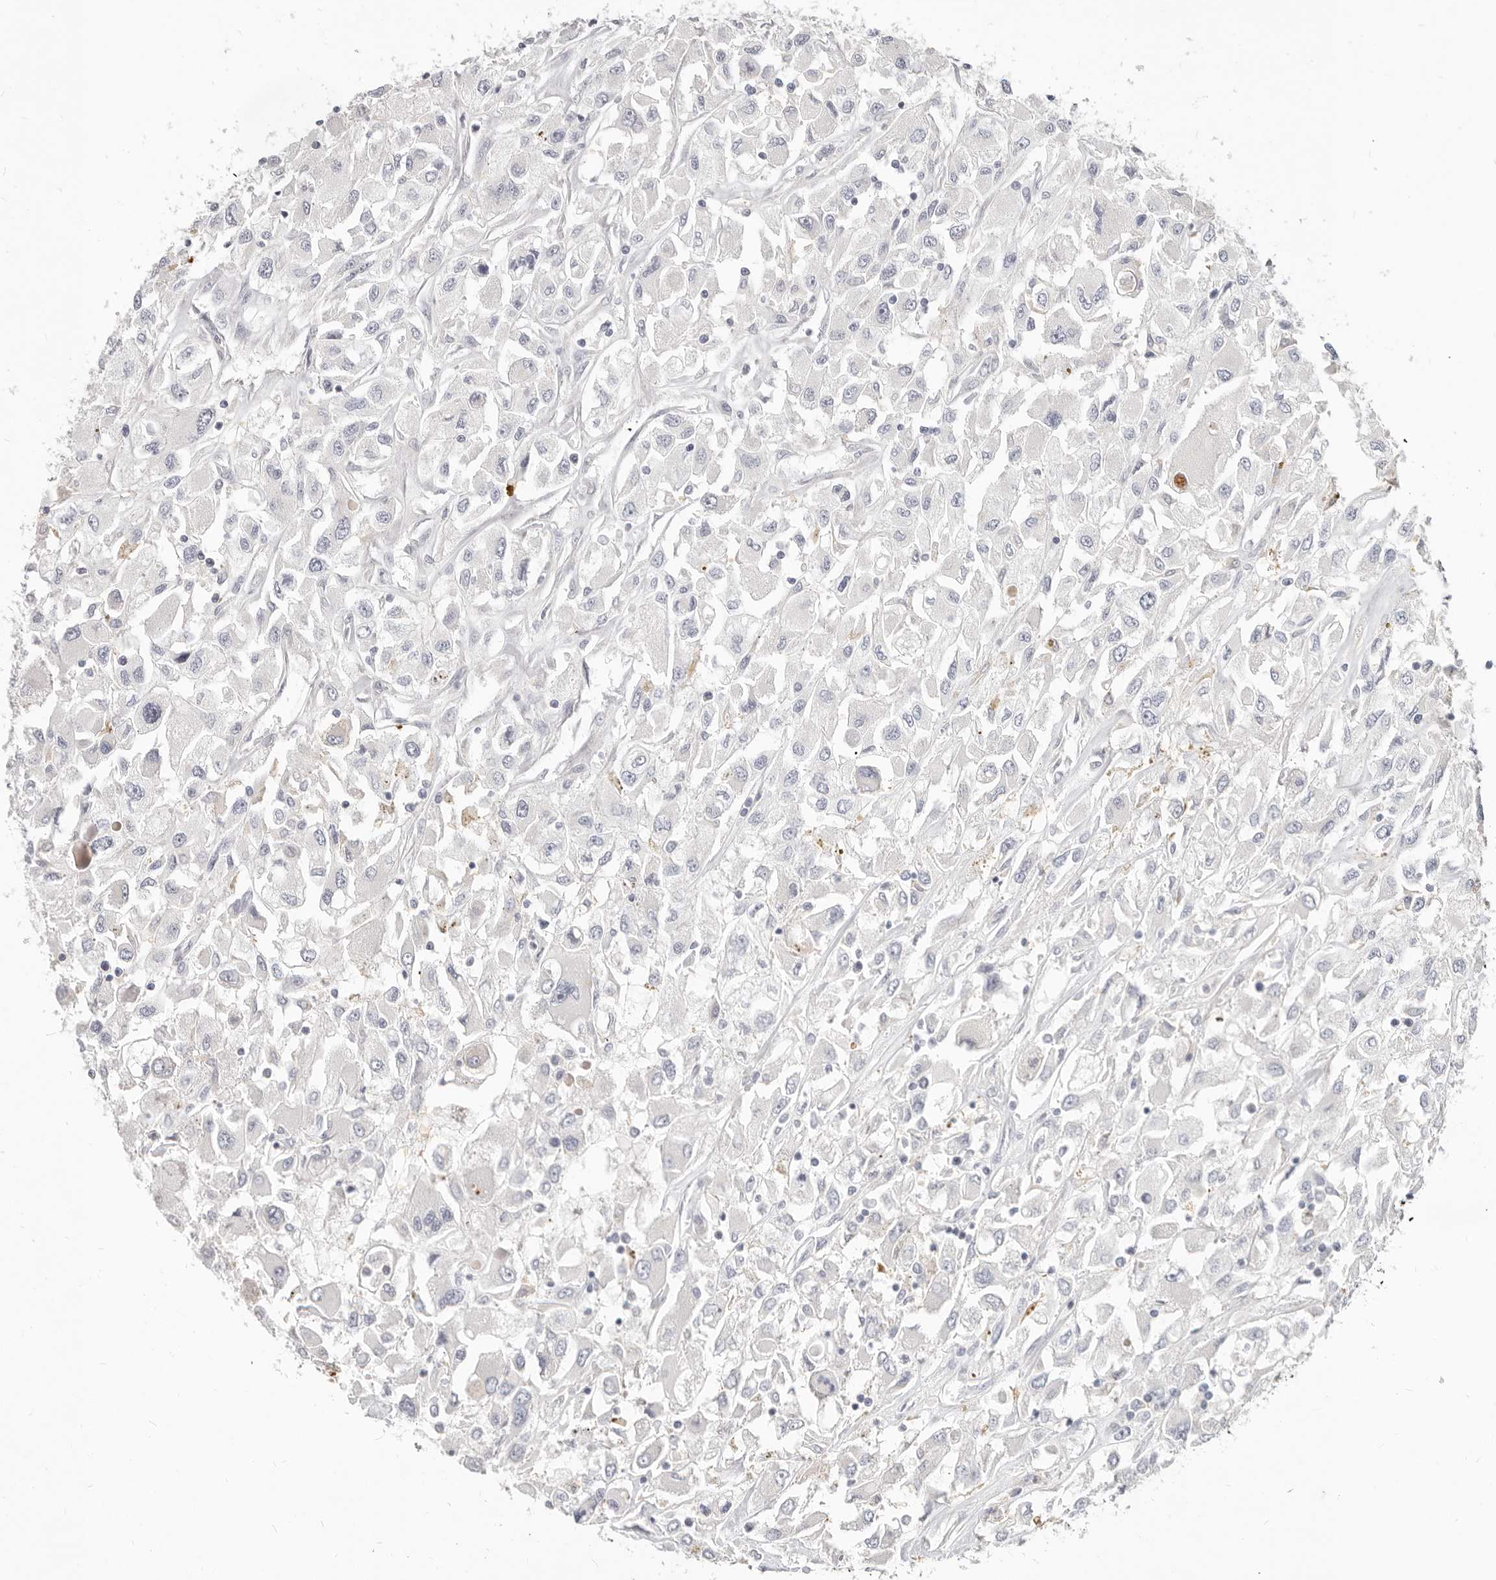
{"staining": {"intensity": "negative", "quantity": "none", "location": "none"}, "tissue": "renal cancer", "cell_type": "Tumor cells", "image_type": "cancer", "snomed": [{"axis": "morphology", "description": "Adenocarcinoma, NOS"}, {"axis": "topography", "description": "Kidney"}], "caption": "Tumor cells are negative for brown protein staining in renal cancer.", "gene": "TMEM63B", "patient": {"sex": "female", "age": 52}}